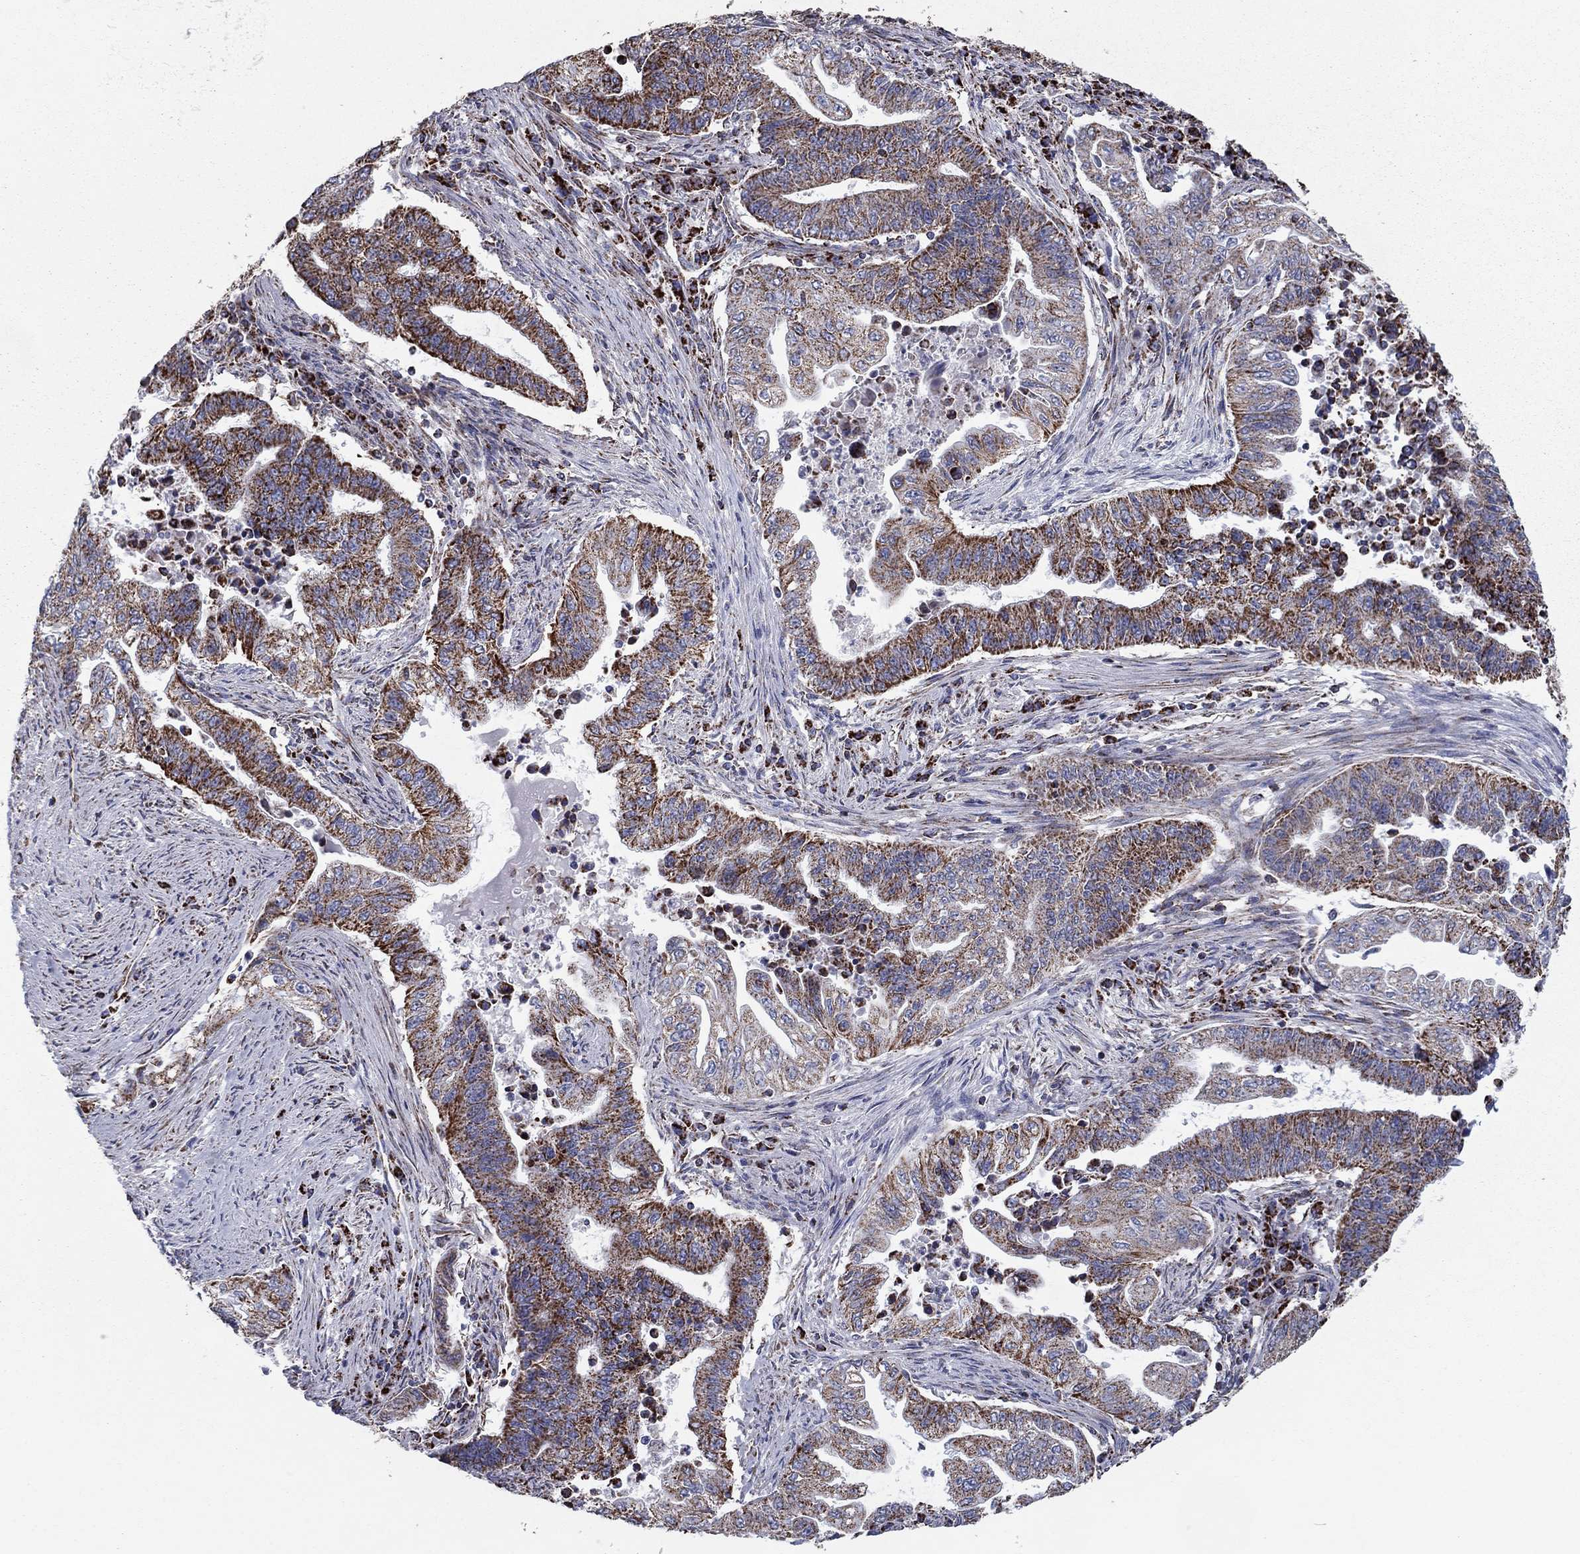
{"staining": {"intensity": "moderate", "quantity": ">75%", "location": "cytoplasmic/membranous"}, "tissue": "endometrial cancer", "cell_type": "Tumor cells", "image_type": "cancer", "snomed": [{"axis": "morphology", "description": "Adenocarcinoma, NOS"}, {"axis": "topography", "description": "Uterus"}, {"axis": "topography", "description": "Endometrium"}], "caption": "Tumor cells exhibit medium levels of moderate cytoplasmic/membranous staining in approximately >75% of cells in human endometrial adenocarcinoma. (IHC, brightfield microscopy, high magnification).", "gene": "NDUFV1", "patient": {"sex": "female", "age": 54}}